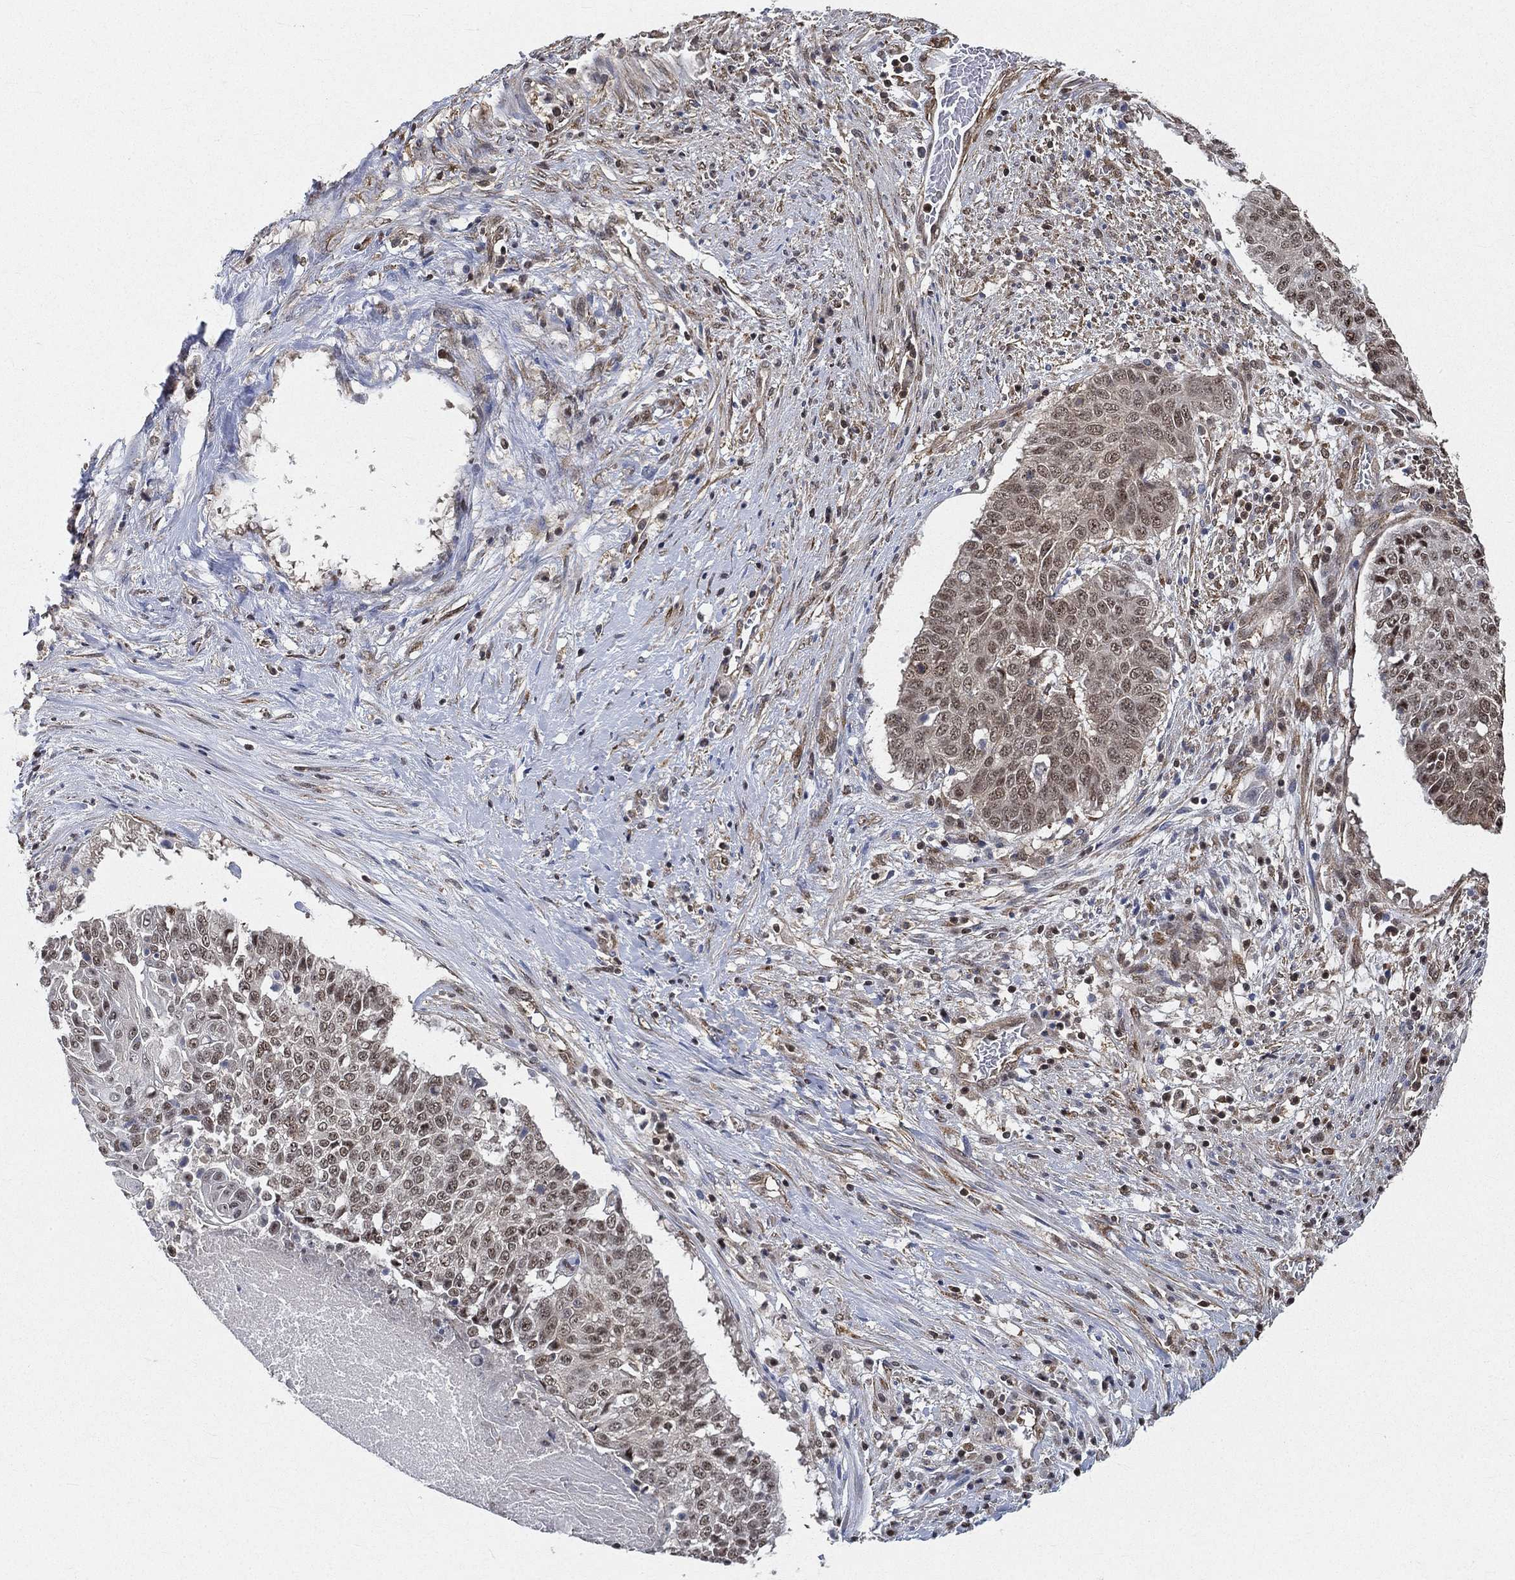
{"staining": {"intensity": "moderate", "quantity": "25%-75%", "location": "nuclear"}, "tissue": "lung cancer", "cell_type": "Tumor cells", "image_type": "cancer", "snomed": [{"axis": "morphology", "description": "Squamous cell carcinoma, NOS"}, {"axis": "topography", "description": "Lung"}], "caption": "Human lung squamous cell carcinoma stained with a brown dye displays moderate nuclear positive positivity in about 25%-75% of tumor cells.", "gene": "RSRC2", "patient": {"sex": "male", "age": 64}}